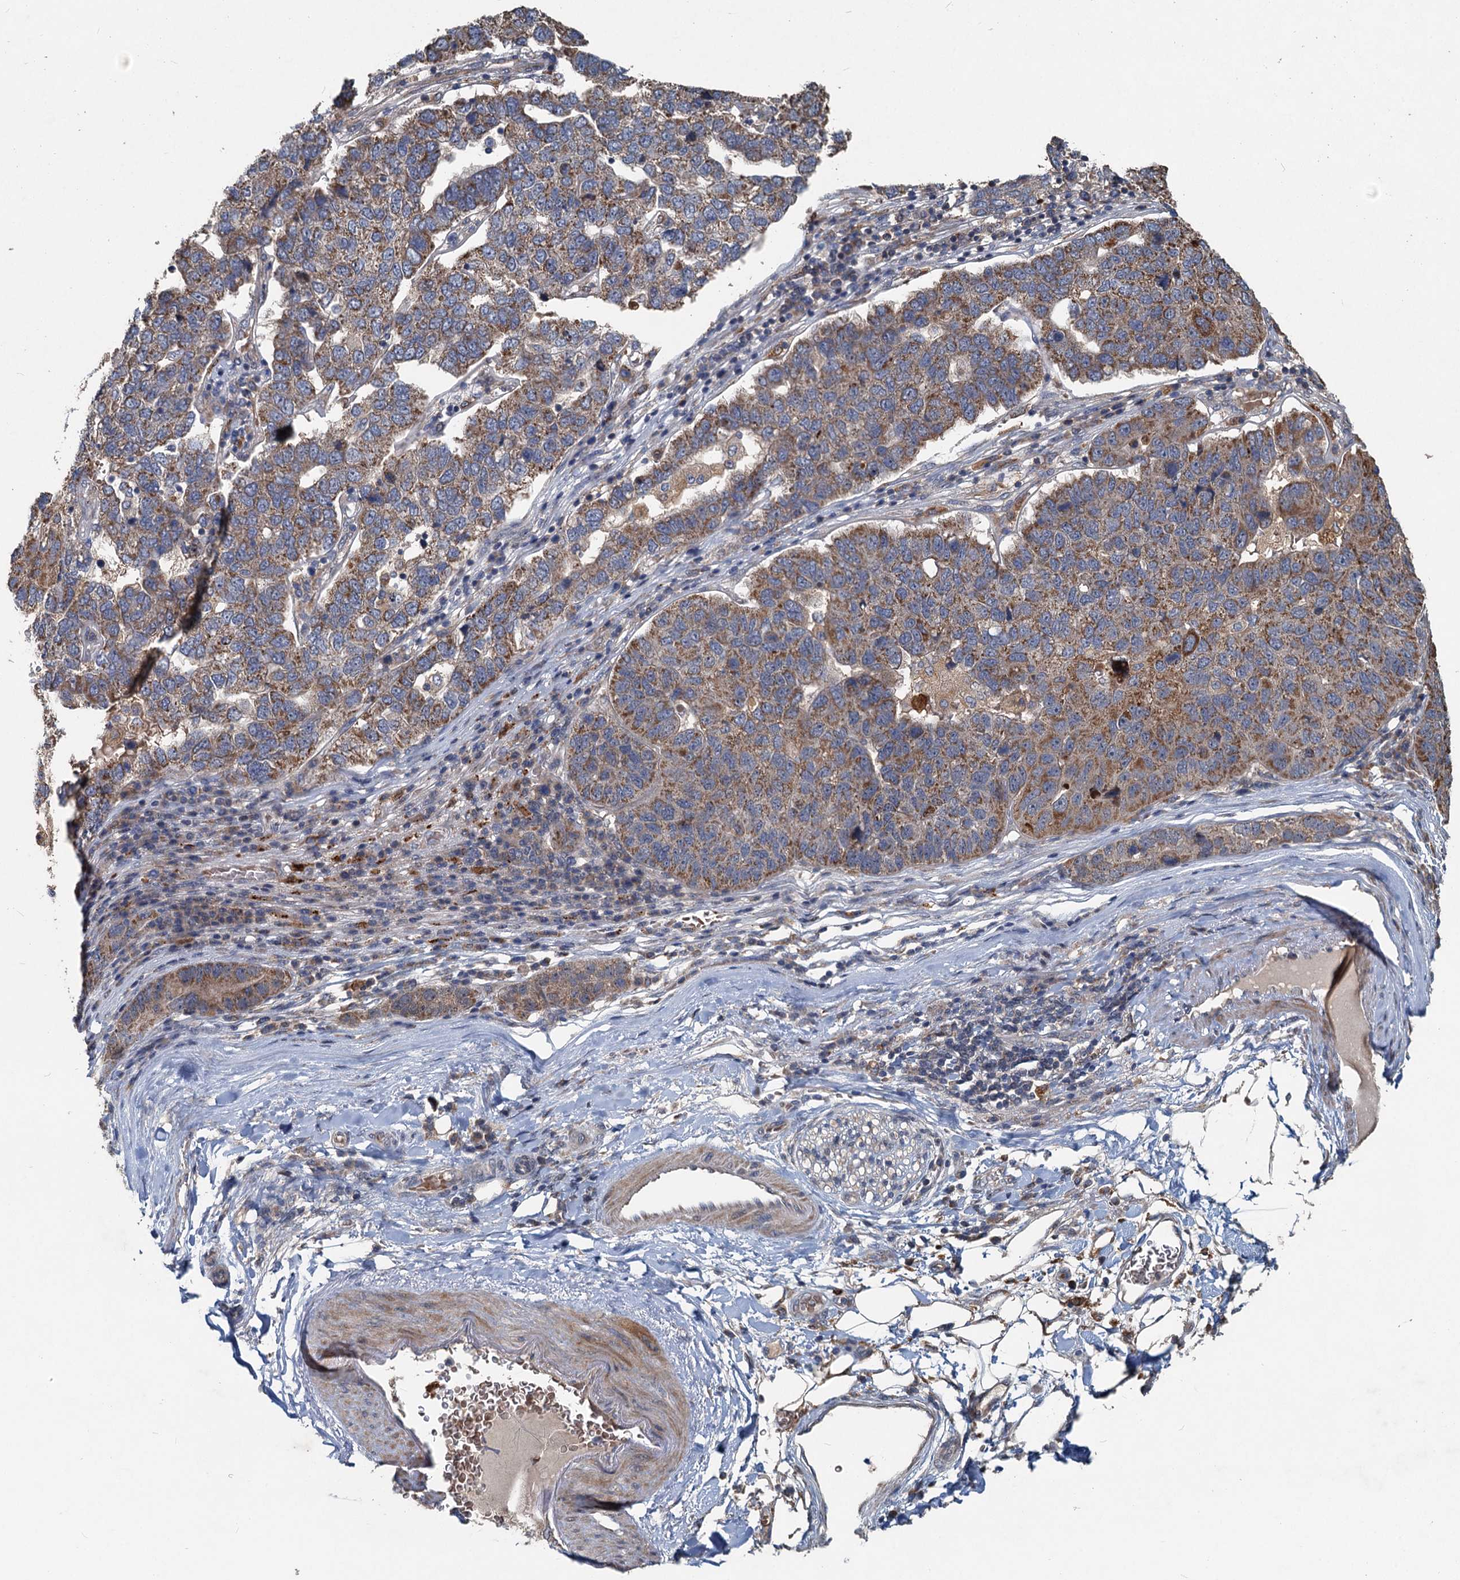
{"staining": {"intensity": "moderate", "quantity": ">75%", "location": "cytoplasmic/membranous"}, "tissue": "pancreatic cancer", "cell_type": "Tumor cells", "image_type": "cancer", "snomed": [{"axis": "morphology", "description": "Adenocarcinoma, NOS"}, {"axis": "topography", "description": "Pancreas"}], "caption": "Immunohistochemistry of pancreatic cancer (adenocarcinoma) demonstrates medium levels of moderate cytoplasmic/membranous expression in about >75% of tumor cells.", "gene": "OTUB1", "patient": {"sex": "female", "age": 61}}